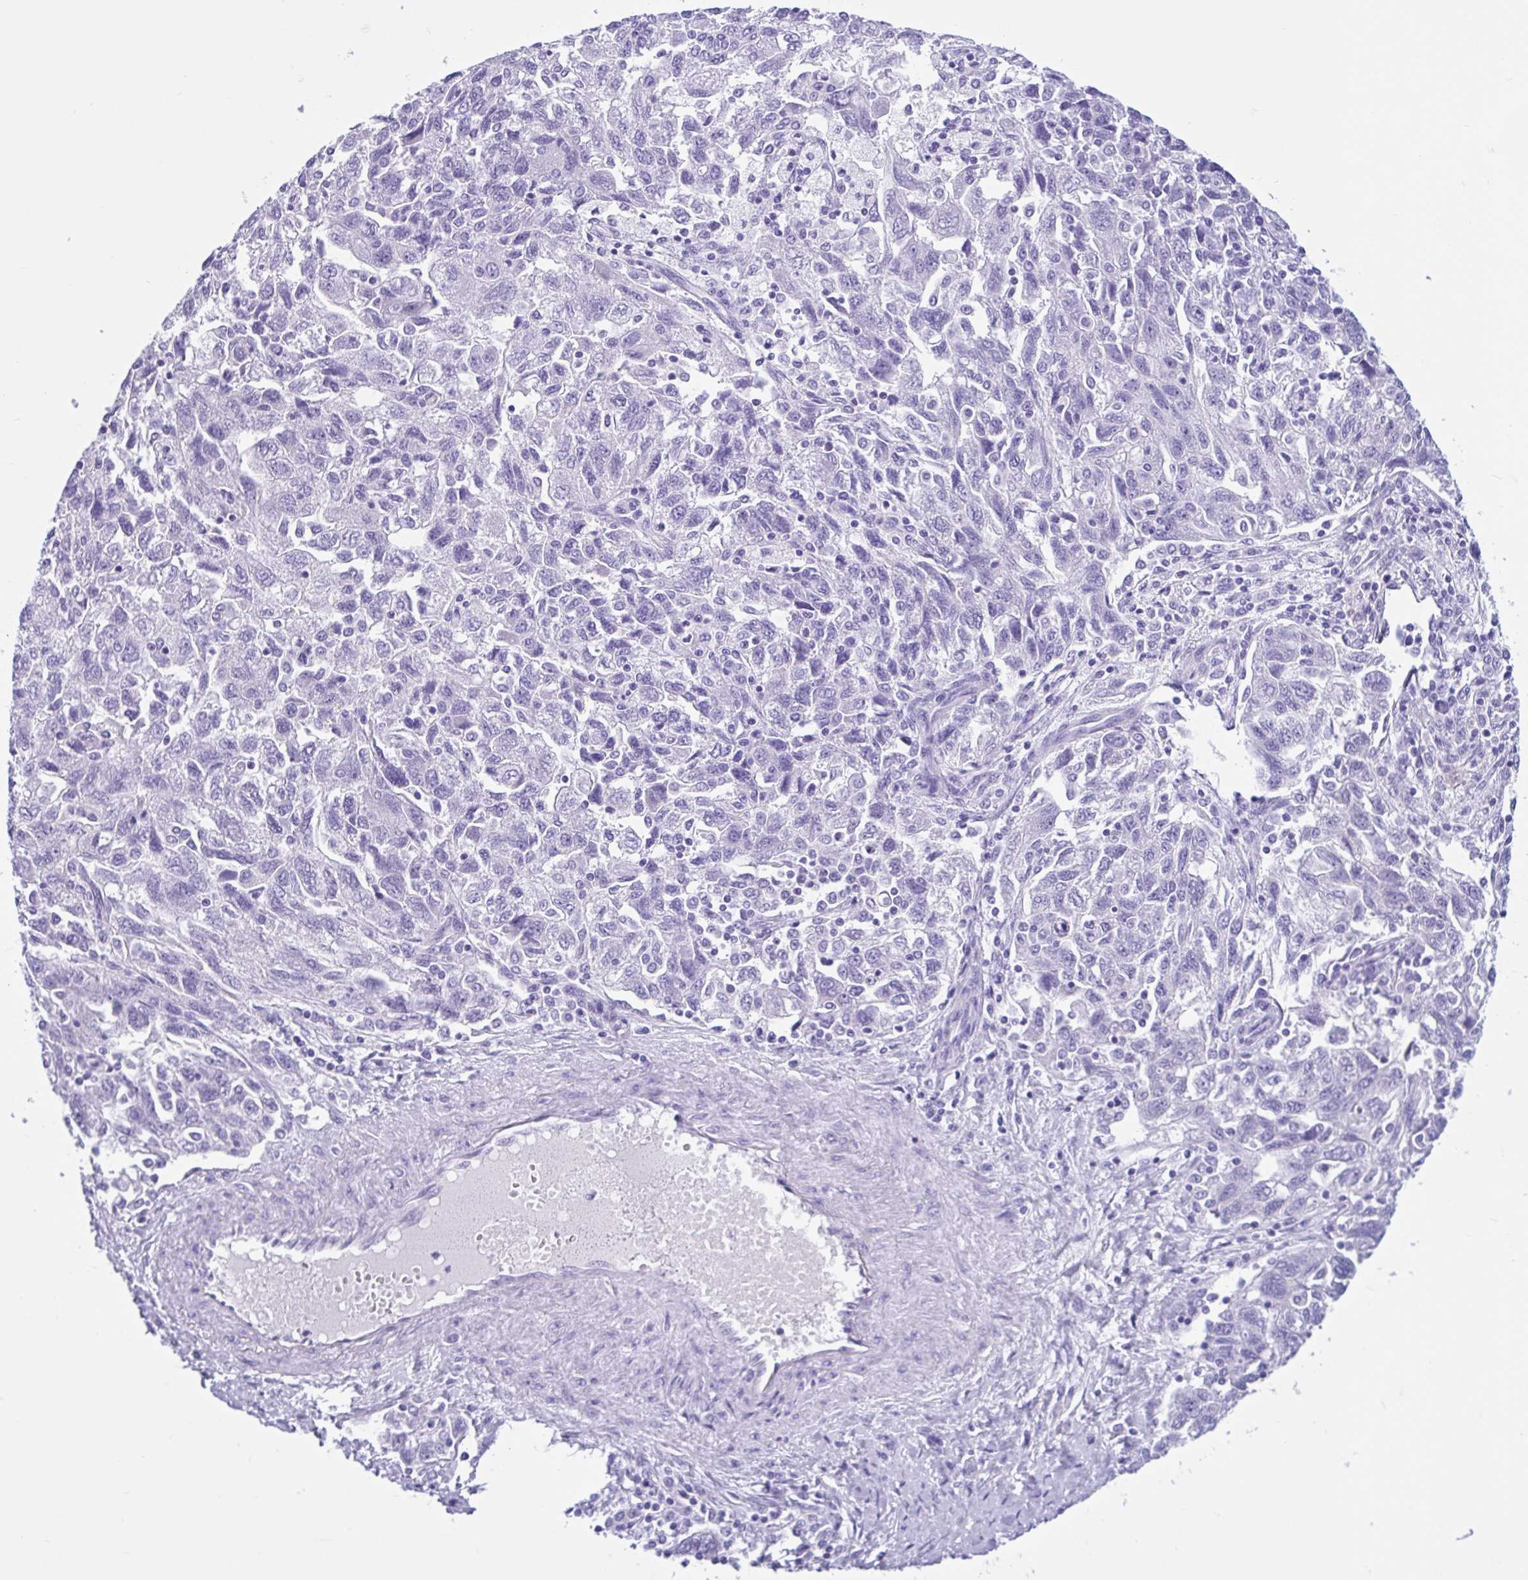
{"staining": {"intensity": "negative", "quantity": "none", "location": "none"}, "tissue": "ovarian cancer", "cell_type": "Tumor cells", "image_type": "cancer", "snomed": [{"axis": "morphology", "description": "Carcinoma, NOS"}, {"axis": "morphology", "description": "Cystadenocarcinoma, serous, NOS"}, {"axis": "topography", "description": "Ovary"}], "caption": "Protein analysis of ovarian cancer exhibits no significant positivity in tumor cells.", "gene": "ZNF319", "patient": {"sex": "female", "age": 69}}